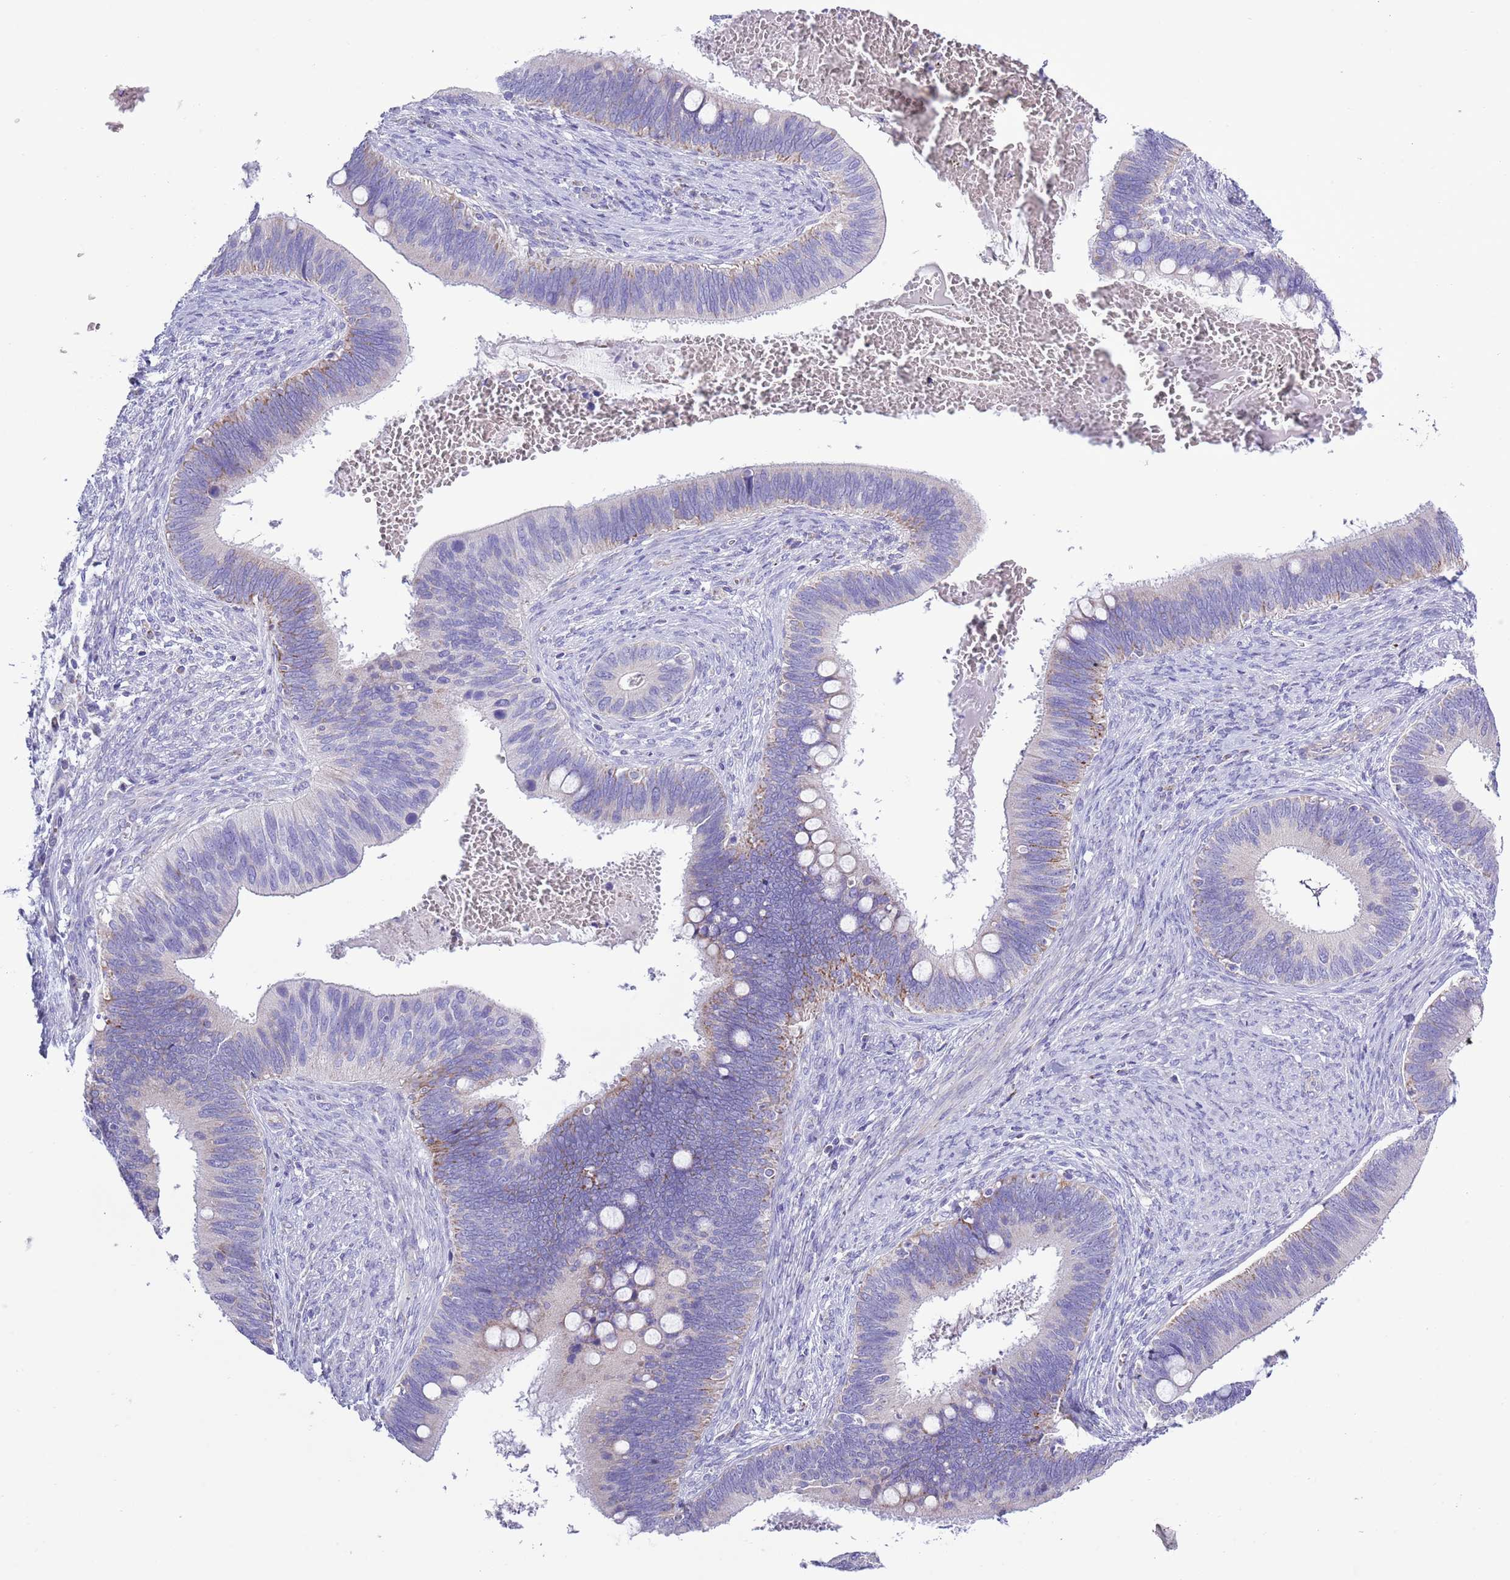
{"staining": {"intensity": "moderate", "quantity": "<25%", "location": "cytoplasmic/membranous"}, "tissue": "cervical cancer", "cell_type": "Tumor cells", "image_type": "cancer", "snomed": [{"axis": "morphology", "description": "Adenocarcinoma, NOS"}, {"axis": "topography", "description": "Cervix"}], "caption": "Moderate cytoplasmic/membranous protein expression is identified in approximately <25% of tumor cells in cervical cancer (adenocarcinoma).", "gene": "MOCOS", "patient": {"sex": "female", "age": 42}}